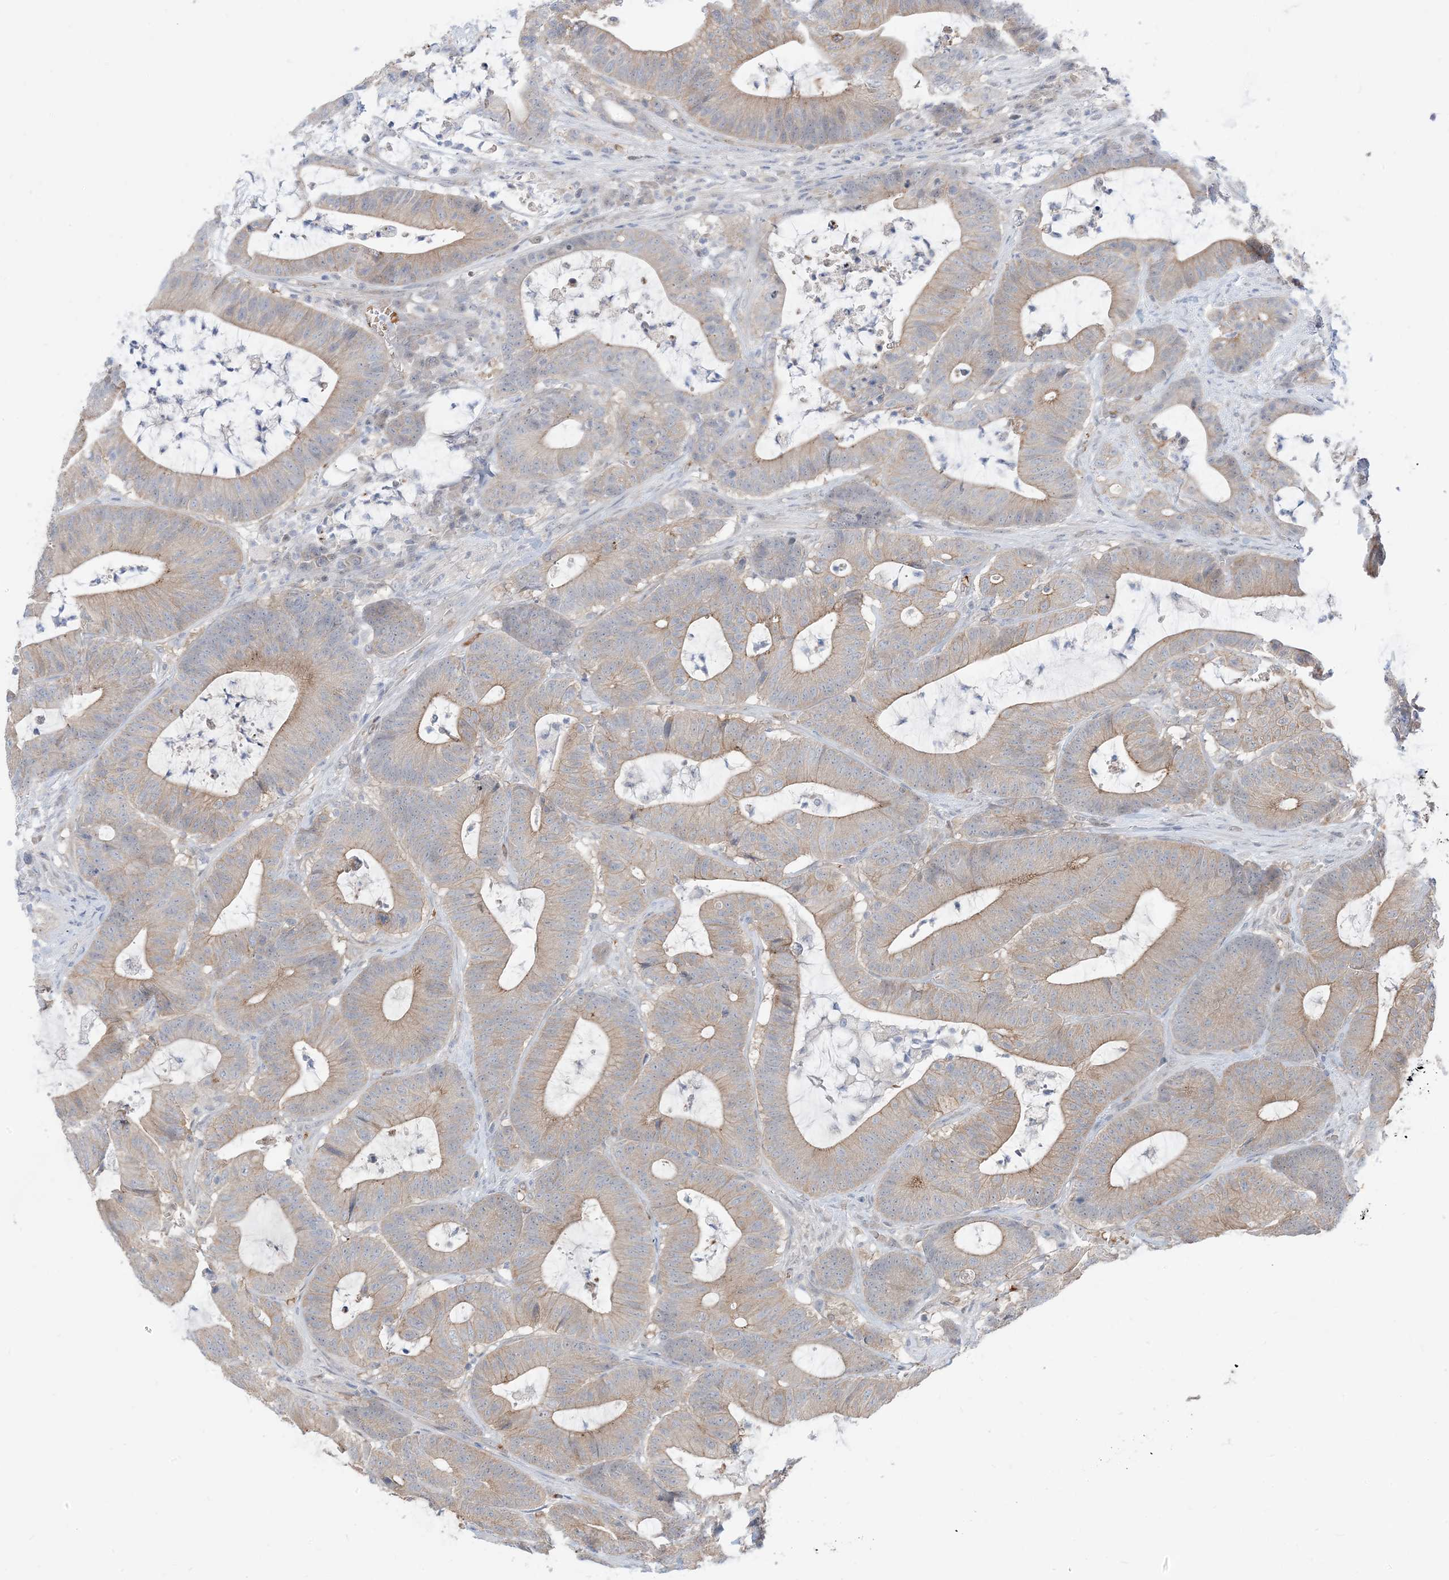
{"staining": {"intensity": "moderate", "quantity": "<25%", "location": "cytoplasmic/membranous"}, "tissue": "colorectal cancer", "cell_type": "Tumor cells", "image_type": "cancer", "snomed": [{"axis": "morphology", "description": "Adenocarcinoma, NOS"}, {"axis": "topography", "description": "Colon"}], "caption": "Colorectal cancer tissue shows moderate cytoplasmic/membranous positivity in about <25% of tumor cells", "gene": "RIN1", "patient": {"sex": "female", "age": 84}}